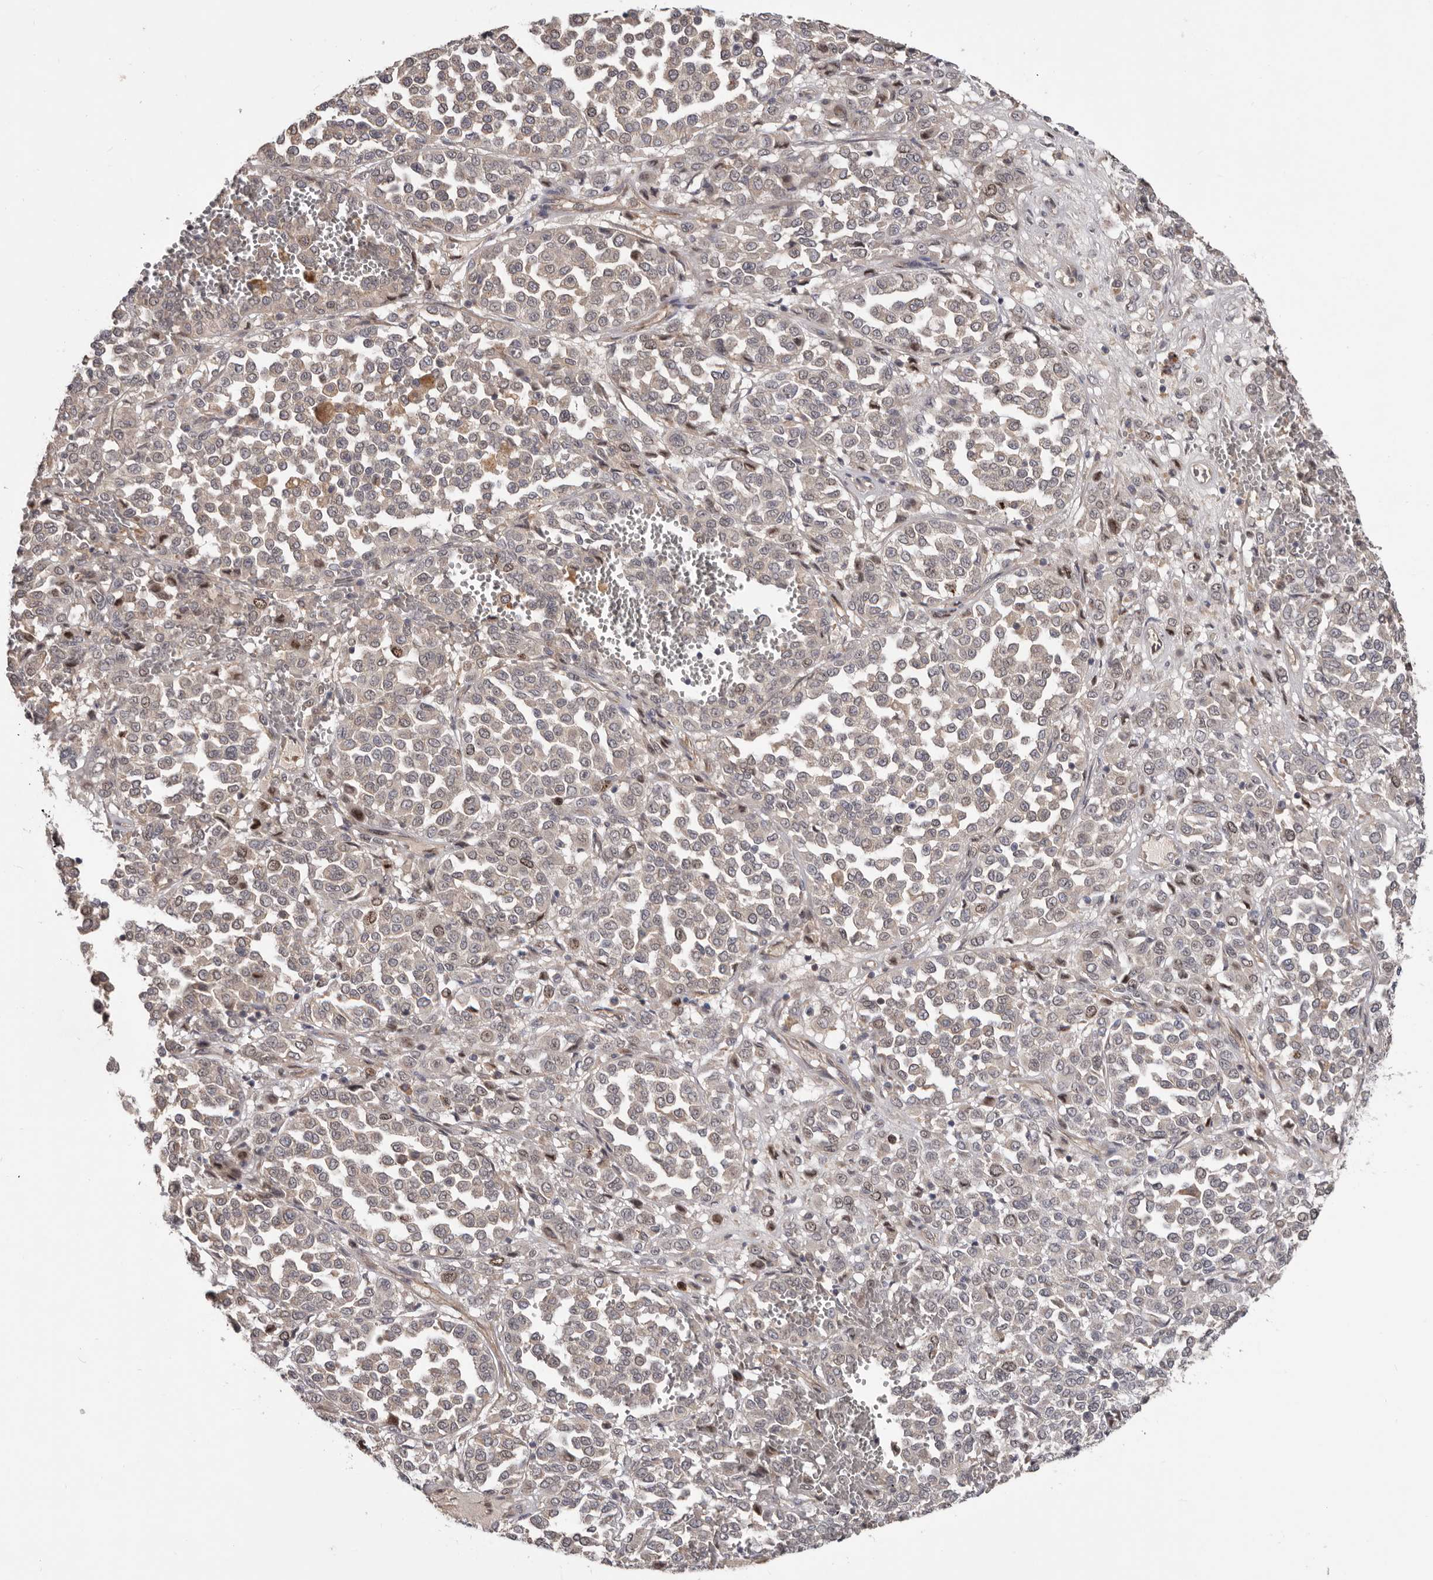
{"staining": {"intensity": "negative", "quantity": "none", "location": "none"}, "tissue": "melanoma", "cell_type": "Tumor cells", "image_type": "cancer", "snomed": [{"axis": "morphology", "description": "Malignant melanoma, Metastatic site"}, {"axis": "topography", "description": "Pancreas"}], "caption": "Tumor cells show no significant protein staining in malignant melanoma (metastatic site).", "gene": "CDCA8", "patient": {"sex": "female", "age": 30}}